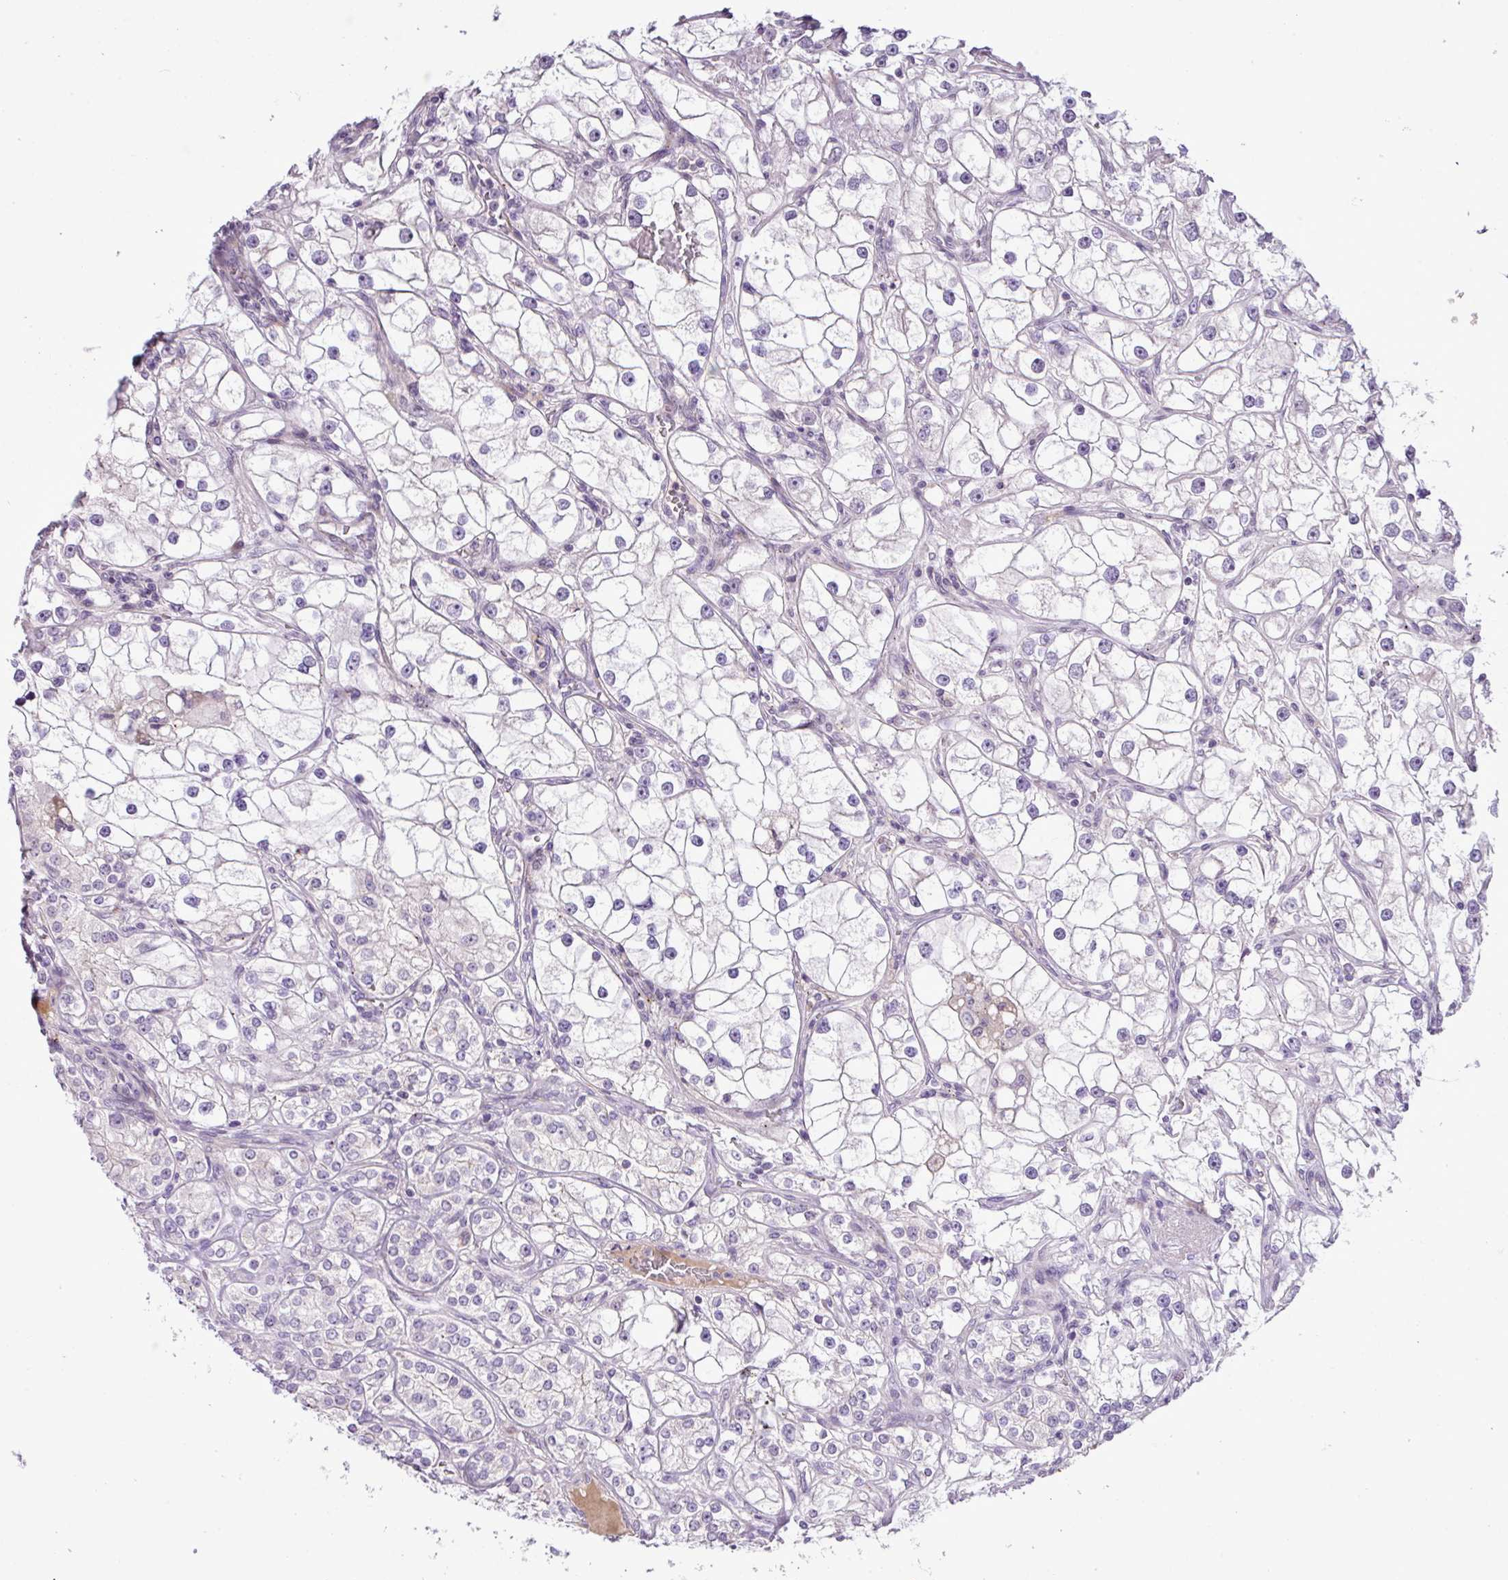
{"staining": {"intensity": "negative", "quantity": "none", "location": "none"}, "tissue": "renal cancer", "cell_type": "Tumor cells", "image_type": "cancer", "snomed": [{"axis": "morphology", "description": "Adenocarcinoma, NOS"}, {"axis": "topography", "description": "Kidney"}], "caption": "There is no significant positivity in tumor cells of renal cancer.", "gene": "DNAJB13", "patient": {"sex": "male", "age": 77}}